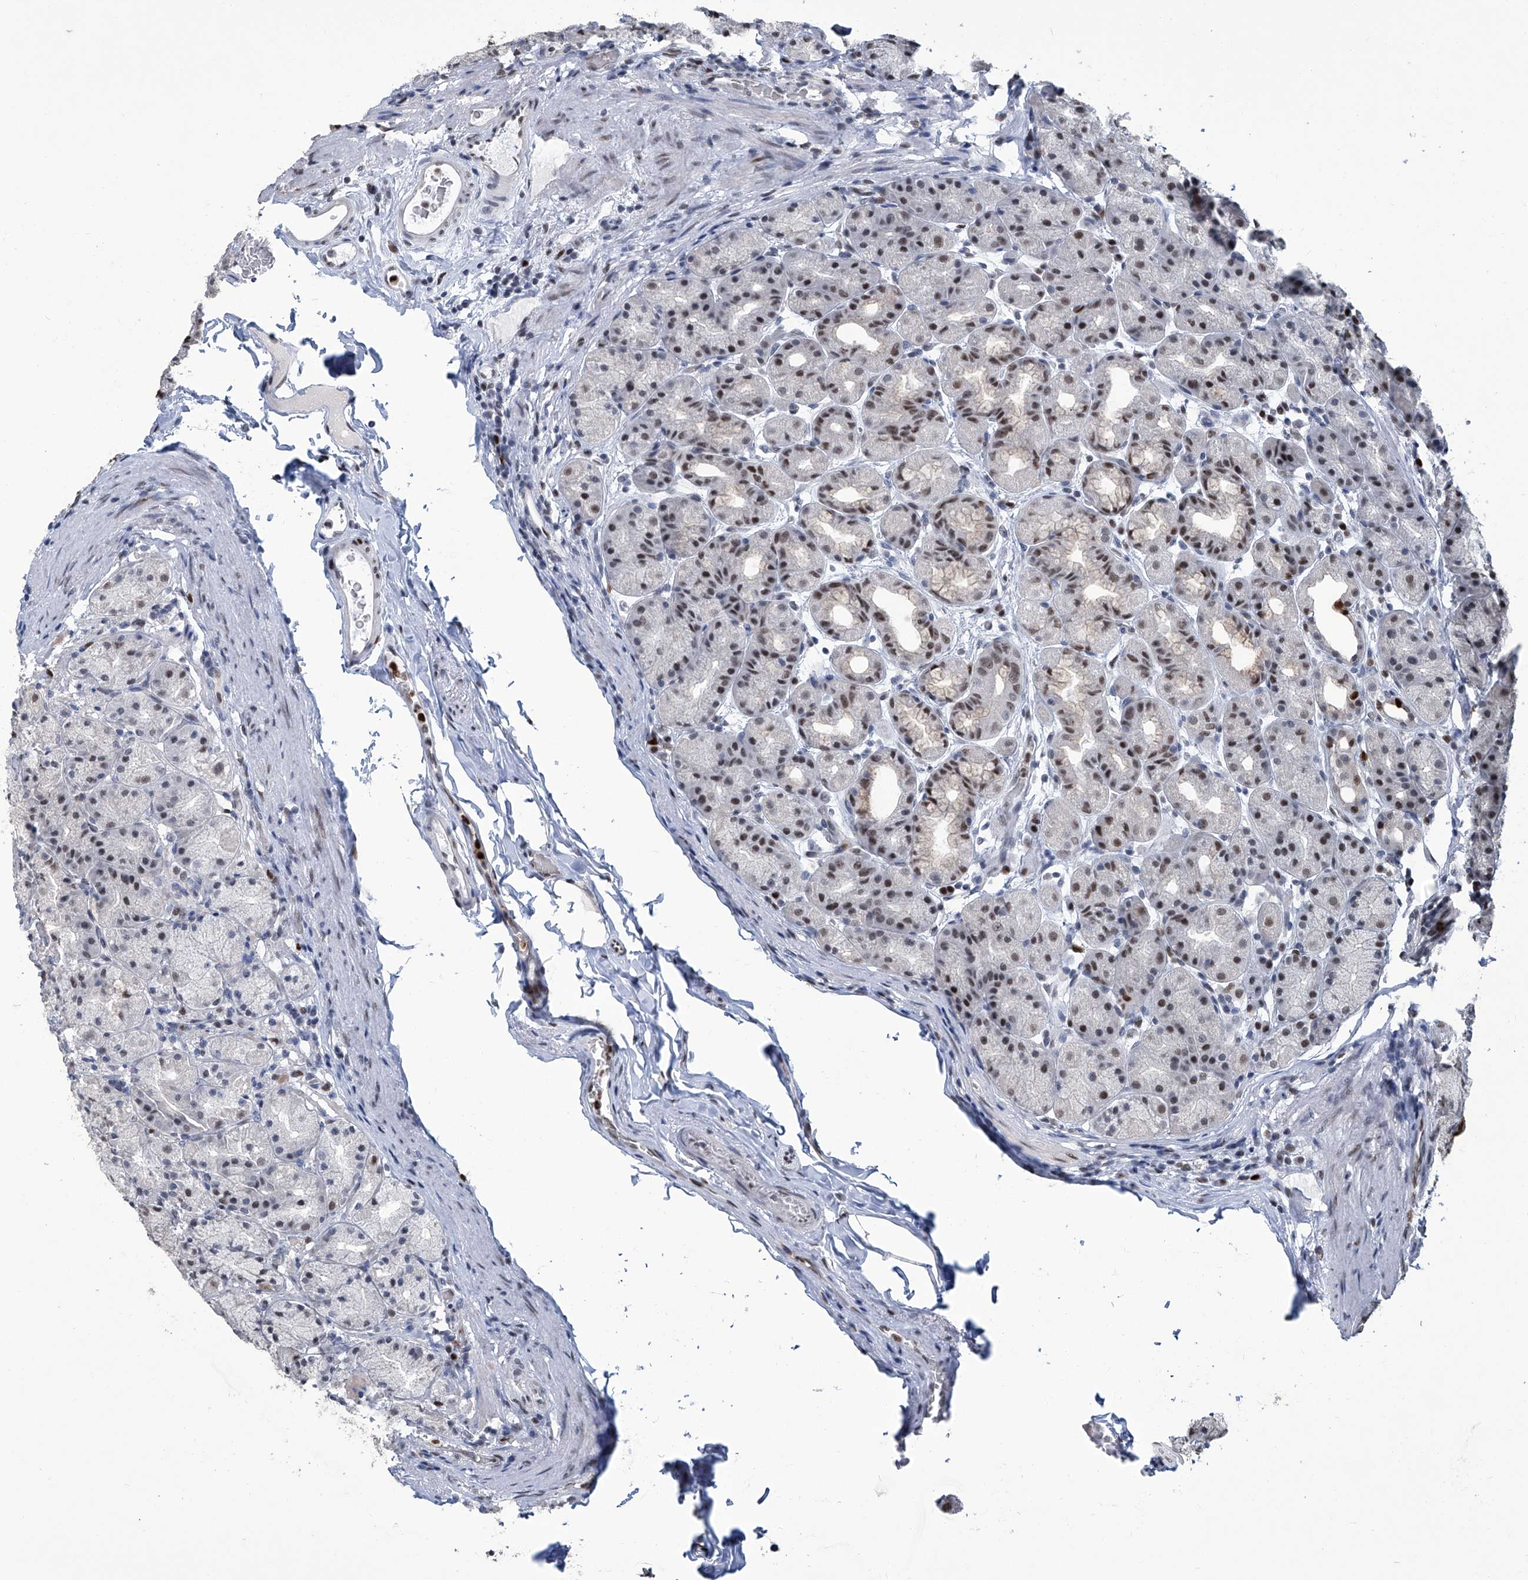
{"staining": {"intensity": "strong", "quantity": "25%-75%", "location": "nuclear"}, "tissue": "stomach", "cell_type": "Glandular cells", "image_type": "normal", "snomed": [{"axis": "morphology", "description": "Normal tissue, NOS"}, {"axis": "topography", "description": "Stomach, upper"}], "caption": "Immunohistochemical staining of normal stomach reveals high levels of strong nuclear staining in about 25%-75% of glandular cells. Using DAB (brown) and hematoxylin (blue) stains, captured at high magnification using brightfield microscopy.", "gene": "PCNA", "patient": {"sex": "male", "age": 68}}